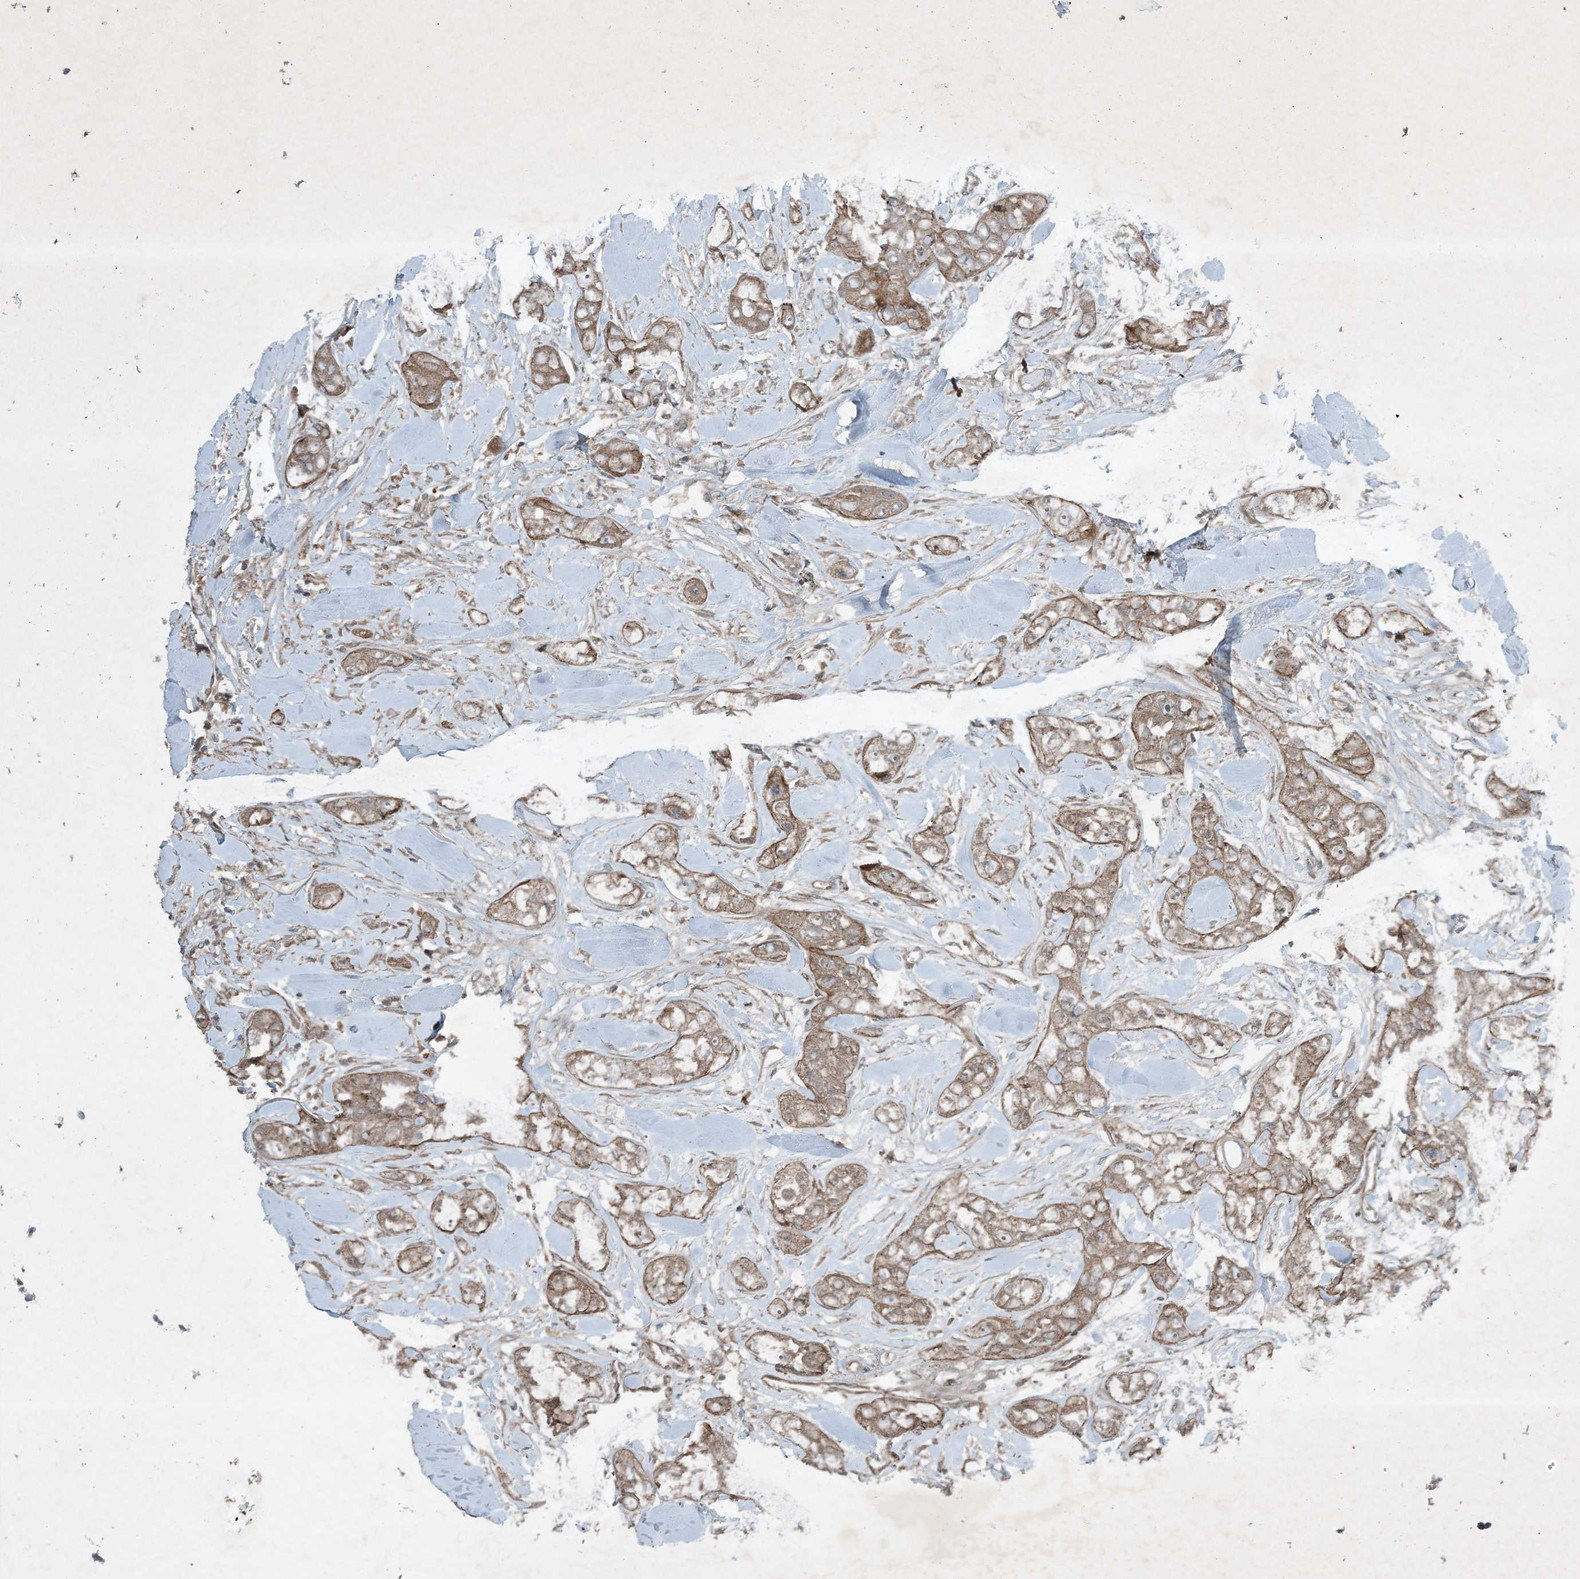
{"staining": {"intensity": "weak", "quantity": ">75%", "location": "cytoplasmic/membranous"}, "tissue": "head and neck cancer", "cell_type": "Tumor cells", "image_type": "cancer", "snomed": [{"axis": "morphology", "description": "Normal tissue, NOS"}, {"axis": "morphology", "description": "Squamous cell carcinoma, NOS"}, {"axis": "topography", "description": "Skeletal muscle"}, {"axis": "topography", "description": "Head-Neck"}], "caption": "Immunohistochemical staining of human head and neck squamous cell carcinoma displays low levels of weak cytoplasmic/membranous staining in about >75% of tumor cells.", "gene": "MDN1", "patient": {"sex": "male", "age": 51}}